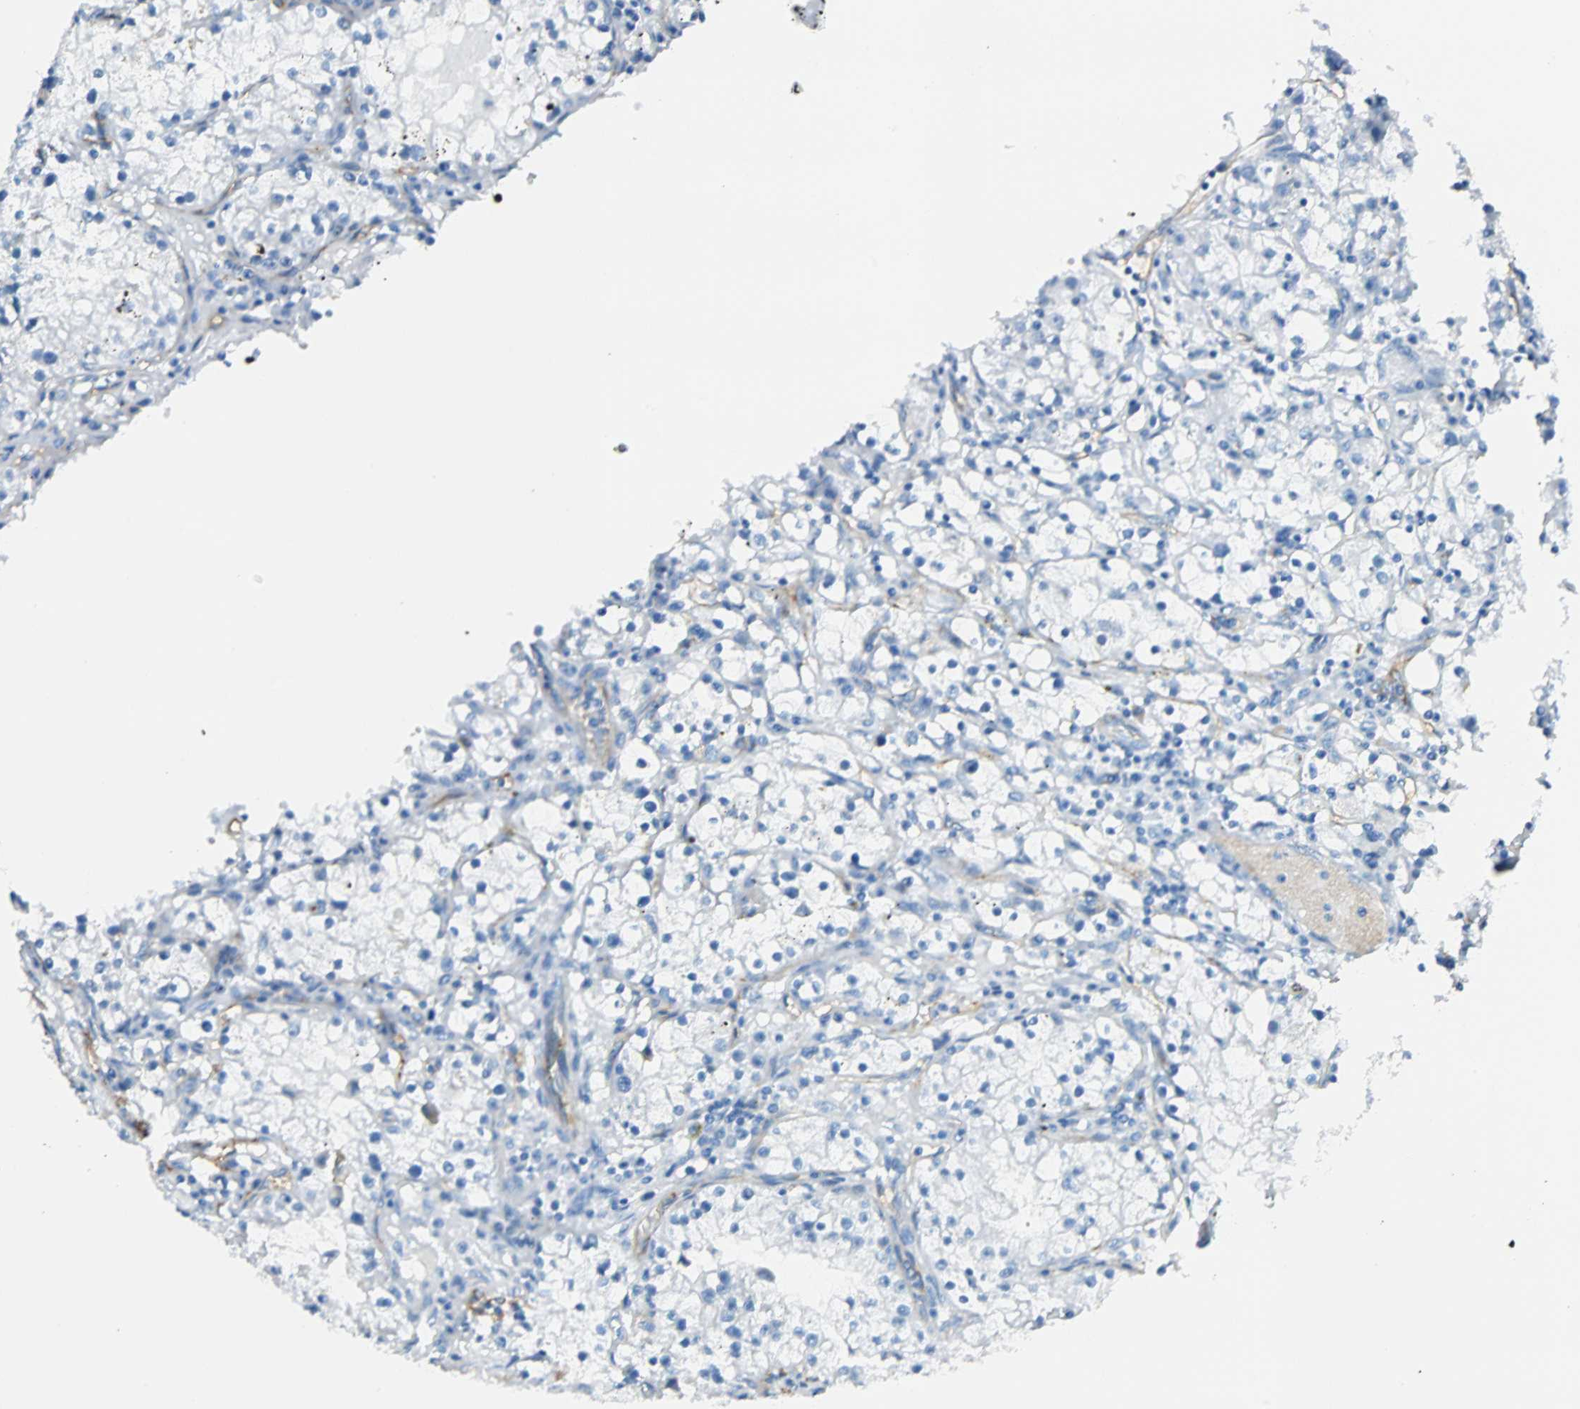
{"staining": {"intensity": "negative", "quantity": "none", "location": "none"}, "tissue": "renal cancer", "cell_type": "Tumor cells", "image_type": "cancer", "snomed": [{"axis": "morphology", "description": "Adenocarcinoma, NOS"}, {"axis": "topography", "description": "Kidney"}], "caption": "Tumor cells show no significant protein staining in adenocarcinoma (renal).", "gene": "VPS9D1", "patient": {"sex": "male", "age": 56}}